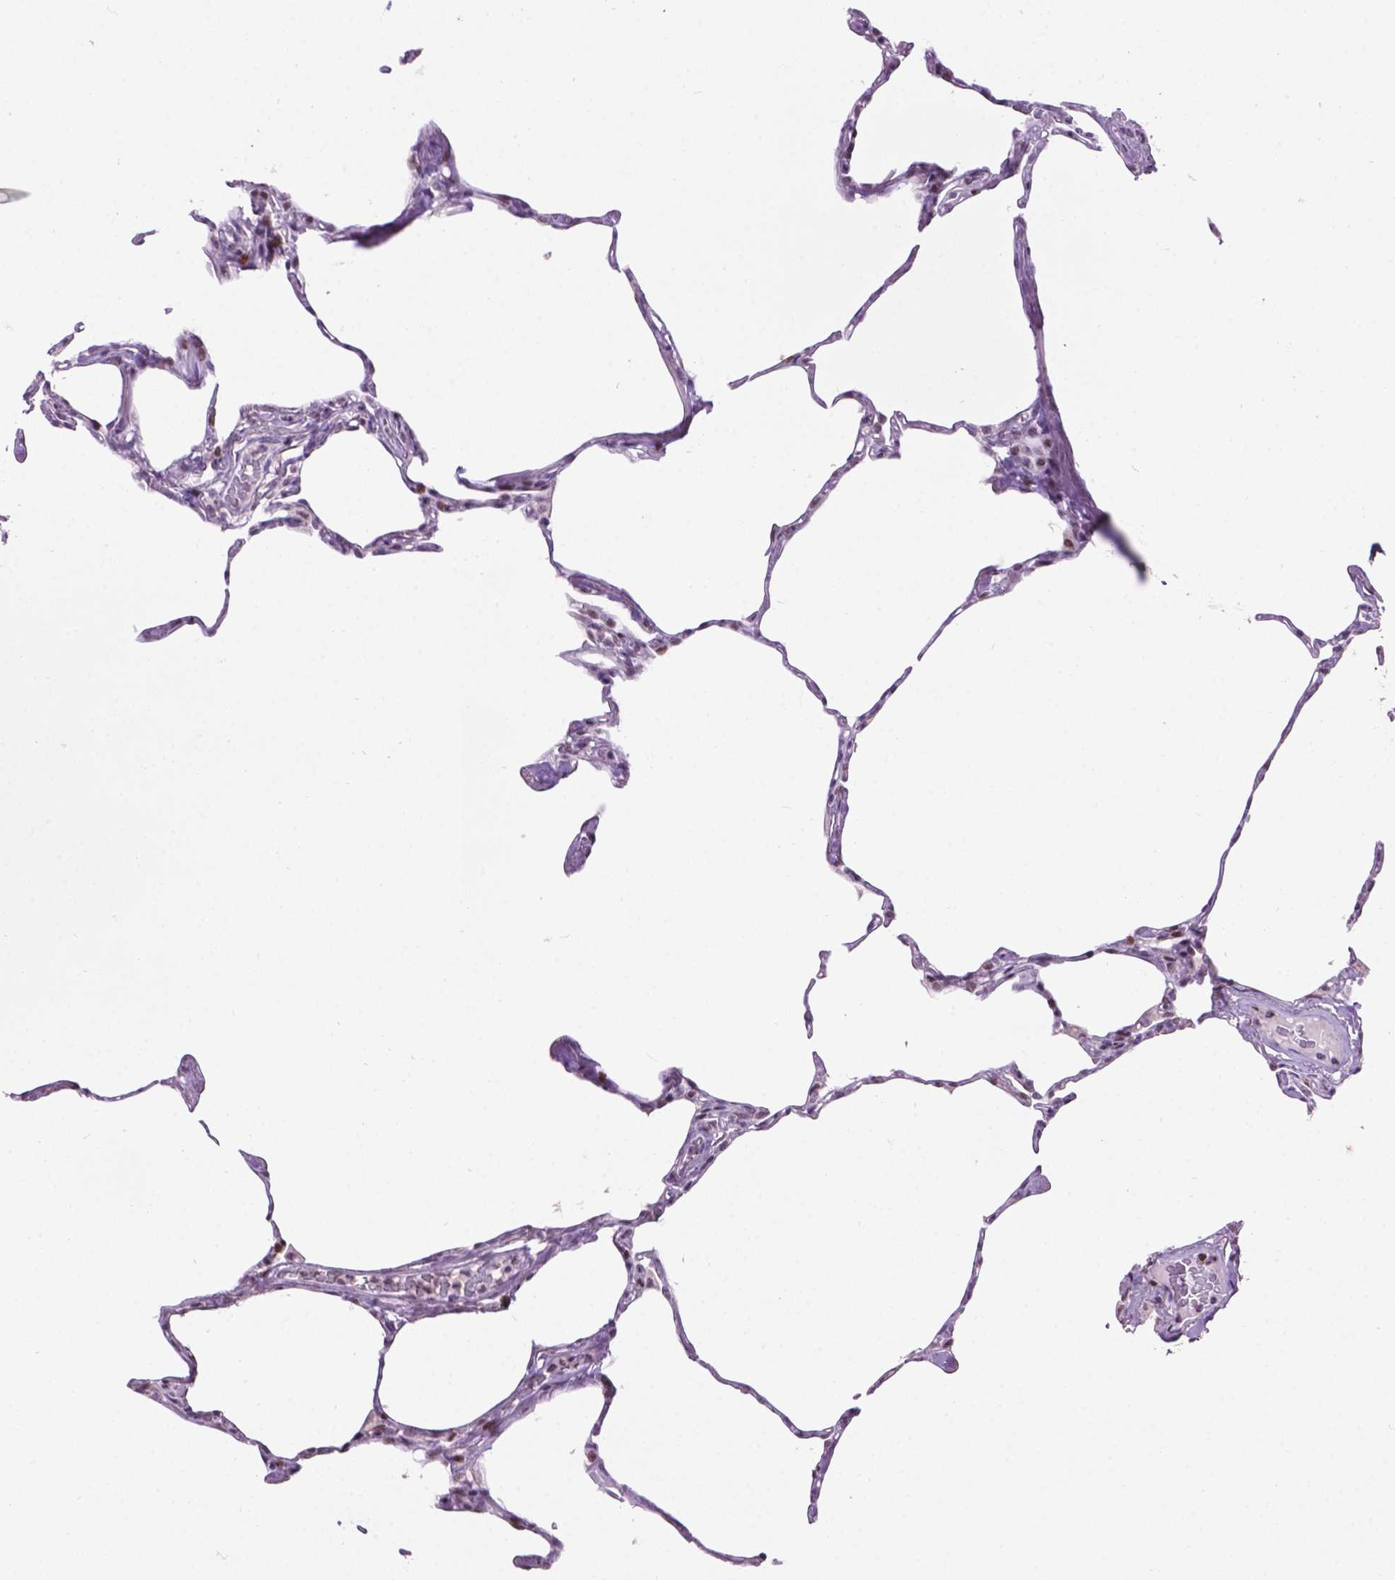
{"staining": {"intensity": "negative", "quantity": "none", "location": "none"}, "tissue": "lung", "cell_type": "Alveolar cells", "image_type": "normal", "snomed": [{"axis": "morphology", "description": "Normal tissue, NOS"}, {"axis": "topography", "description": "Lung"}], "caption": "Protein analysis of unremarkable lung shows no significant positivity in alveolar cells. (Brightfield microscopy of DAB (3,3'-diaminobenzidine) immunohistochemistry at high magnification).", "gene": "TH", "patient": {"sex": "male", "age": 65}}